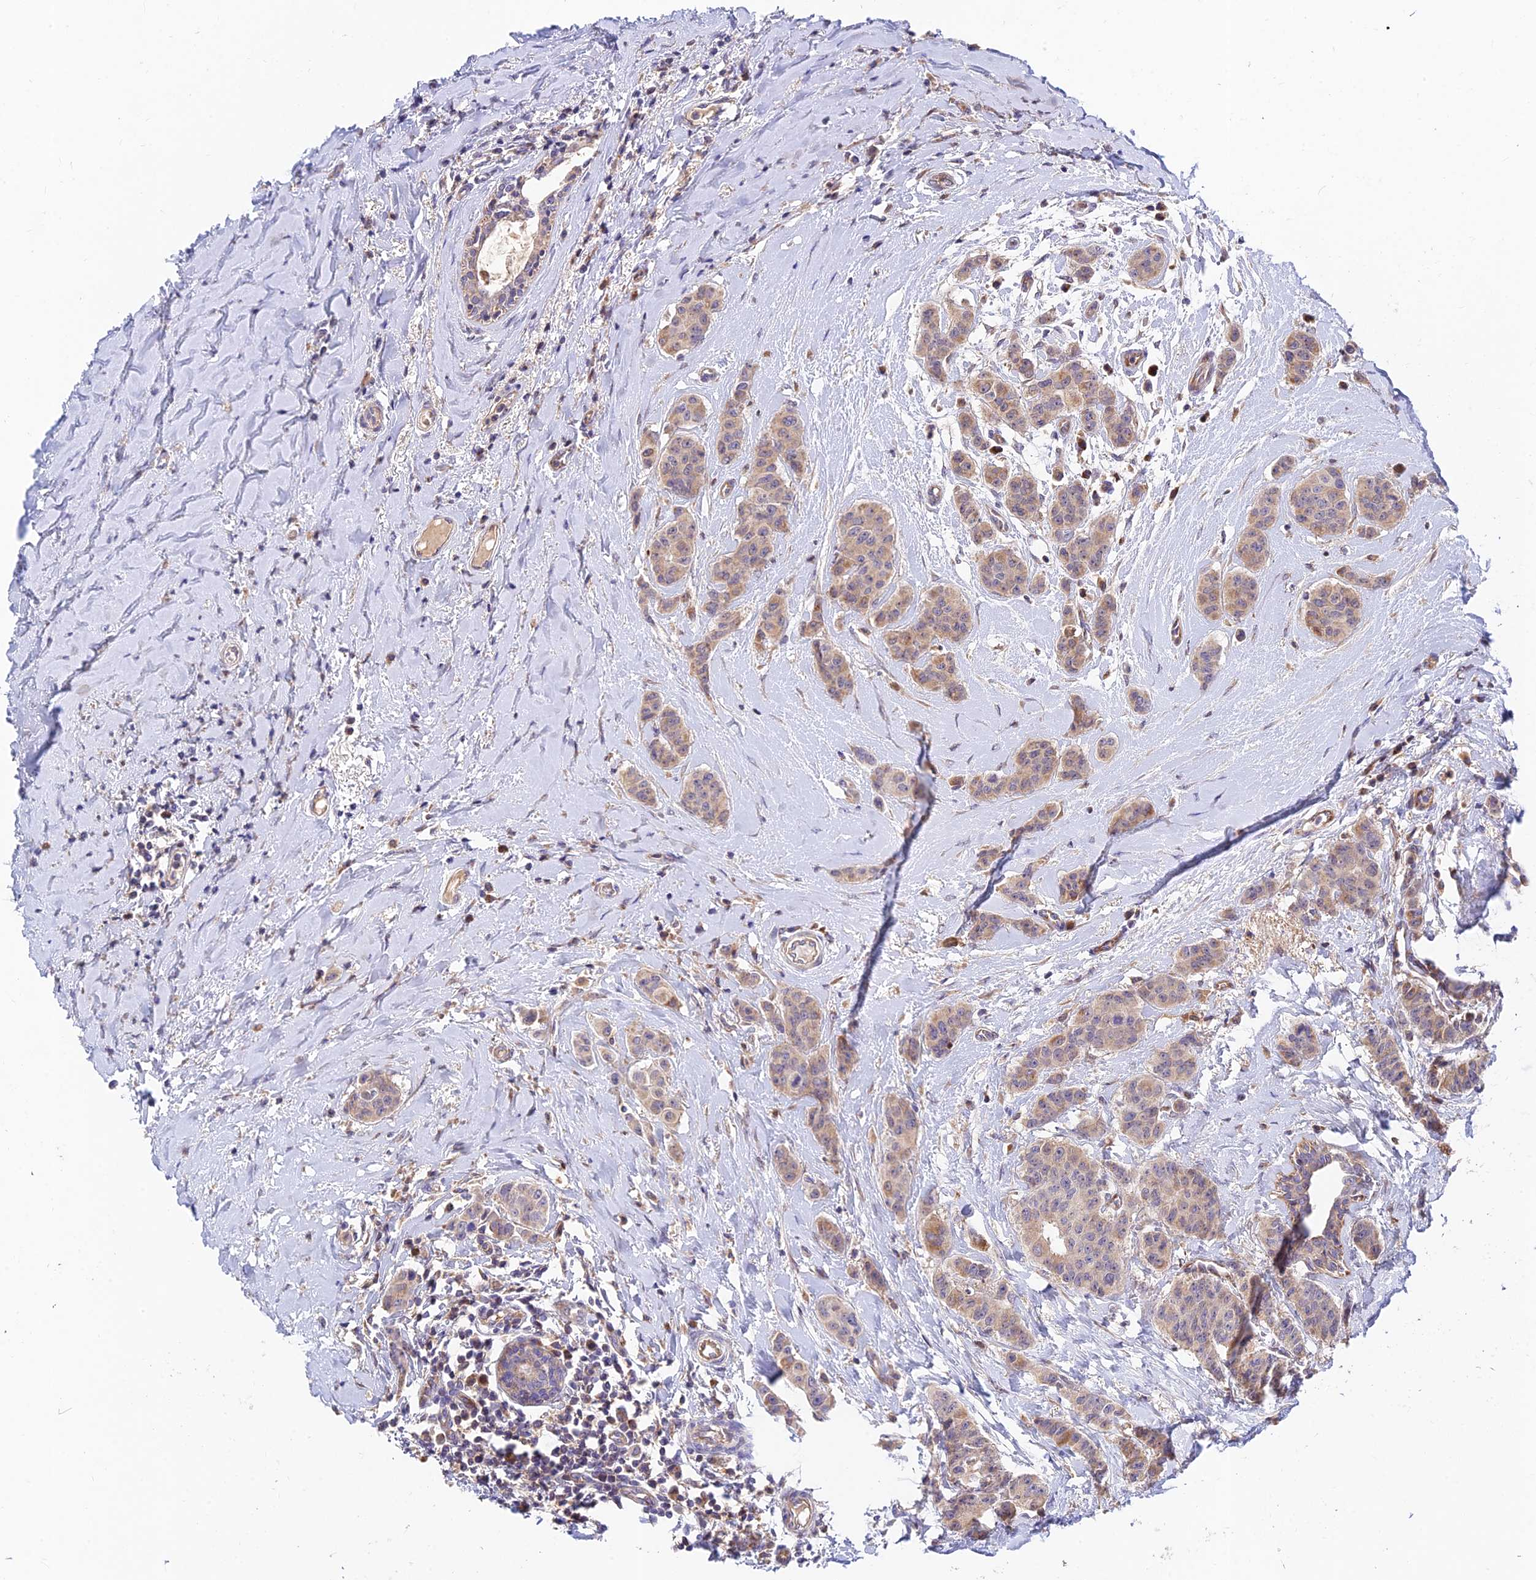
{"staining": {"intensity": "weak", "quantity": ">75%", "location": "cytoplasmic/membranous"}, "tissue": "breast cancer", "cell_type": "Tumor cells", "image_type": "cancer", "snomed": [{"axis": "morphology", "description": "Duct carcinoma"}, {"axis": "topography", "description": "Breast"}], "caption": "This photomicrograph reveals immunohistochemistry (IHC) staining of human intraductal carcinoma (breast), with low weak cytoplasmic/membranous positivity in approximately >75% of tumor cells.", "gene": "FUOM", "patient": {"sex": "female", "age": 40}}